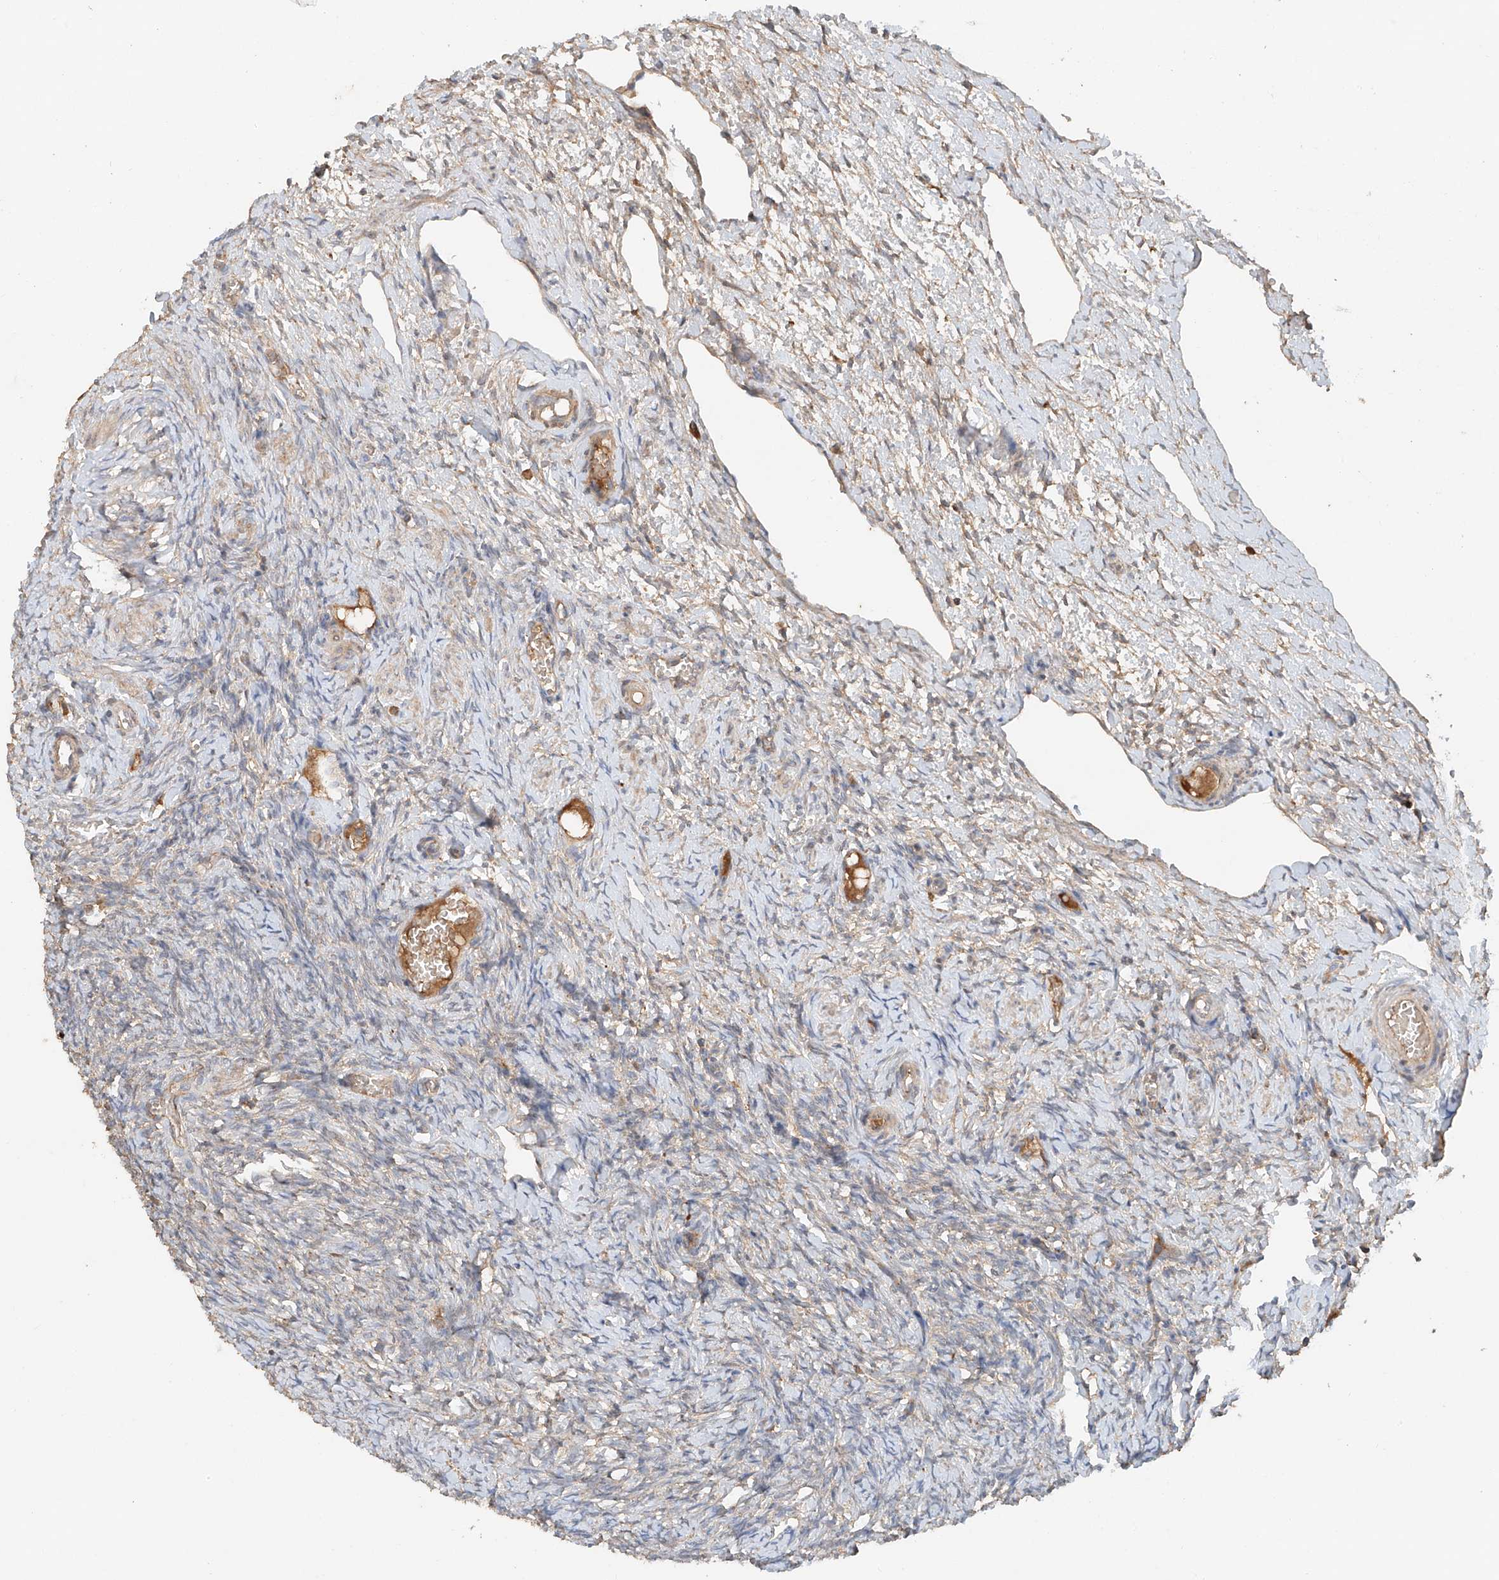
{"staining": {"intensity": "moderate", "quantity": ">75%", "location": "cytoplasmic/membranous"}, "tissue": "ovary", "cell_type": "Follicle cells", "image_type": "normal", "snomed": [{"axis": "morphology", "description": "Adenocarcinoma, NOS"}, {"axis": "topography", "description": "Endometrium"}], "caption": "A histopathology image showing moderate cytoplasmic/membranous positivity in about >75% of follicle cells in normal ovary, as visualized by brown immunohistochemical staining.", "gene": "GNB1L", "patient": {"sex": "female", "age": 32}}